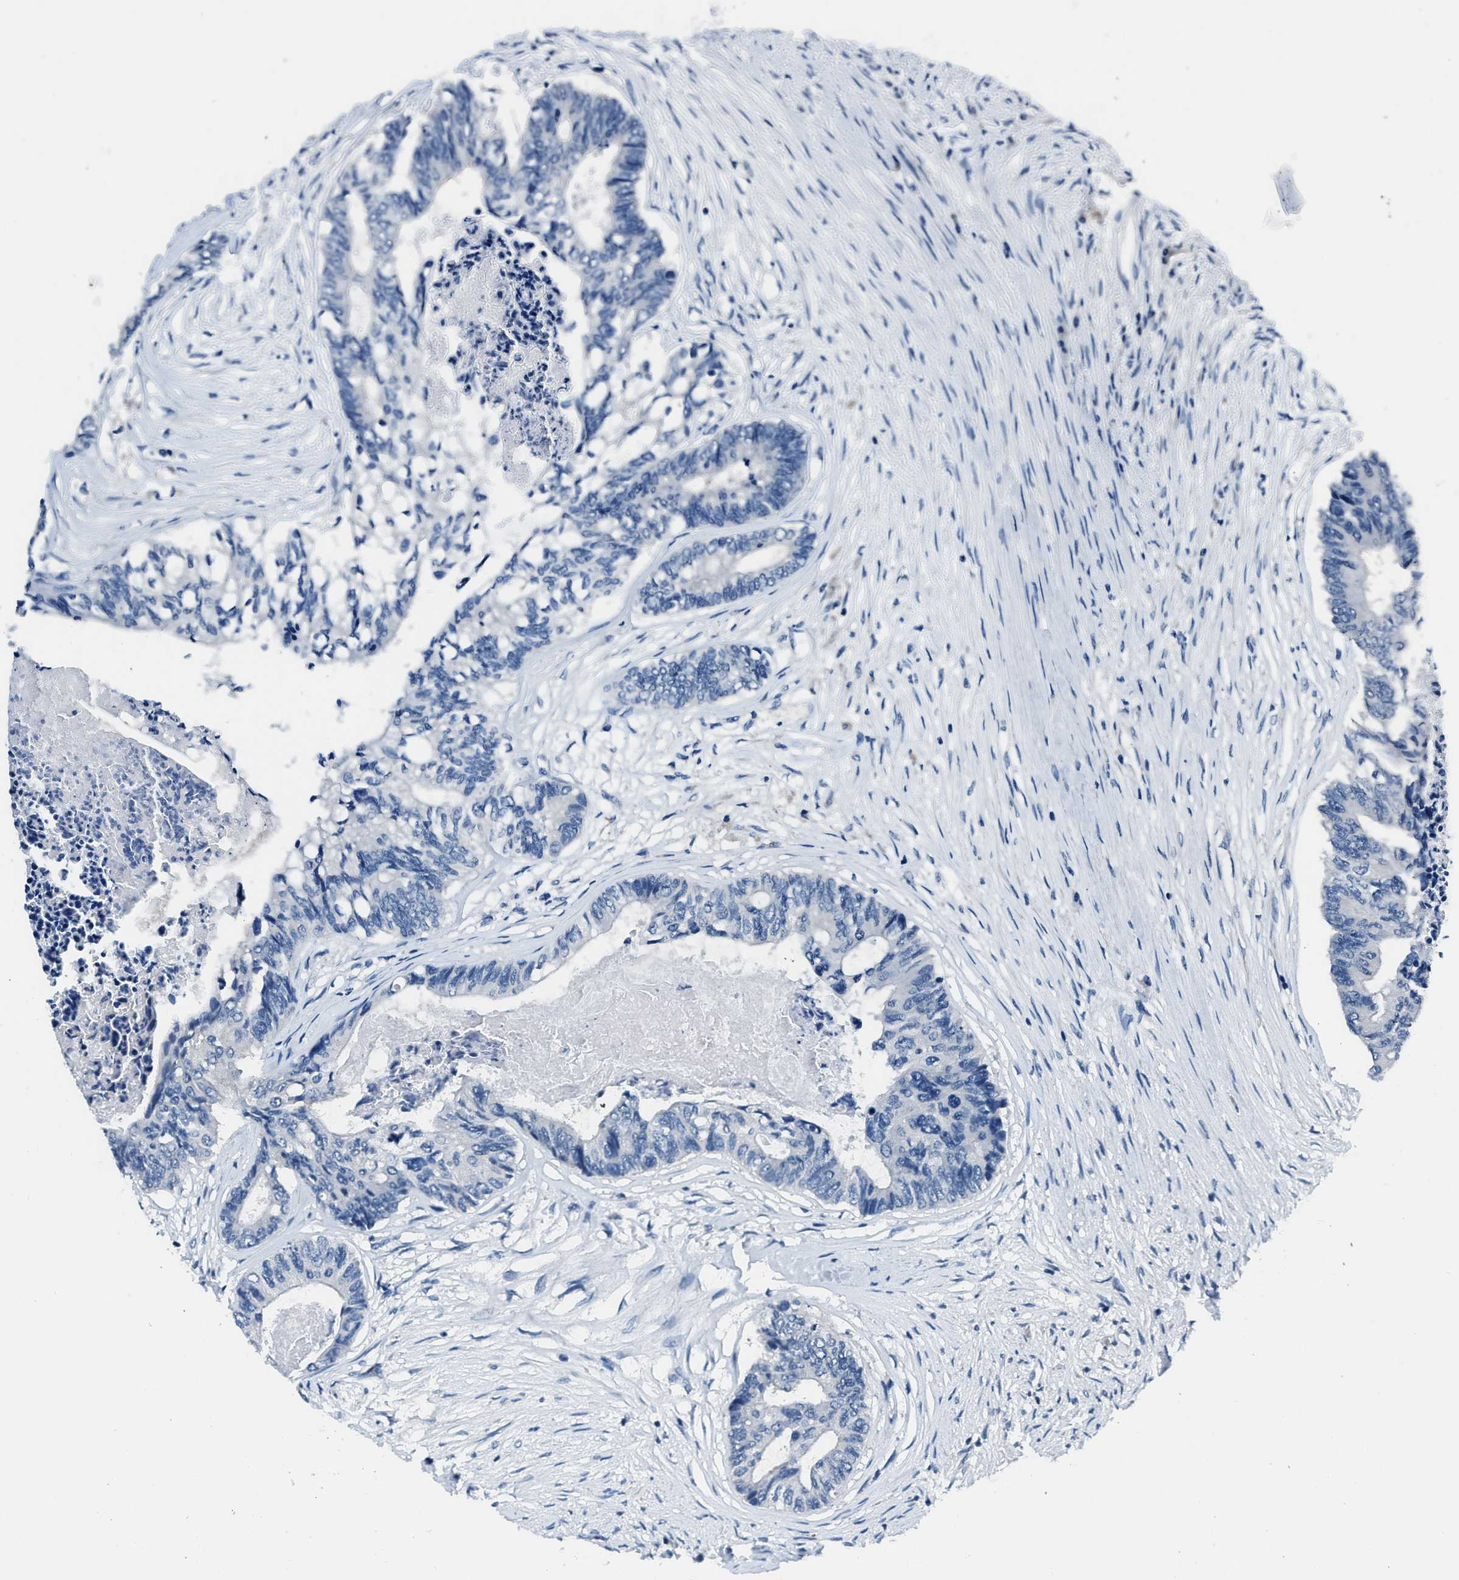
{"staining": {"intensity": "negative", "quantity": "none", "location": "none"}, "tissue": "colorectal cancer", "cell_type": "Tumor cells", "image_type": "cancer", "snomed": [{"axis": "morphology", "description": "Adenocarcinoma, NOS"}, {"axis": "topography", "description": "Rectum"}], "caption": "This histopathology image is of colorectal adenocarcinoma stained with immunohistochemistry to label a protein in brown with the nuclei are counter-stained blue. There is no expression in tumor cells.", "gene": "GJA3", "patient": {"sex": "male", "age": 63}}